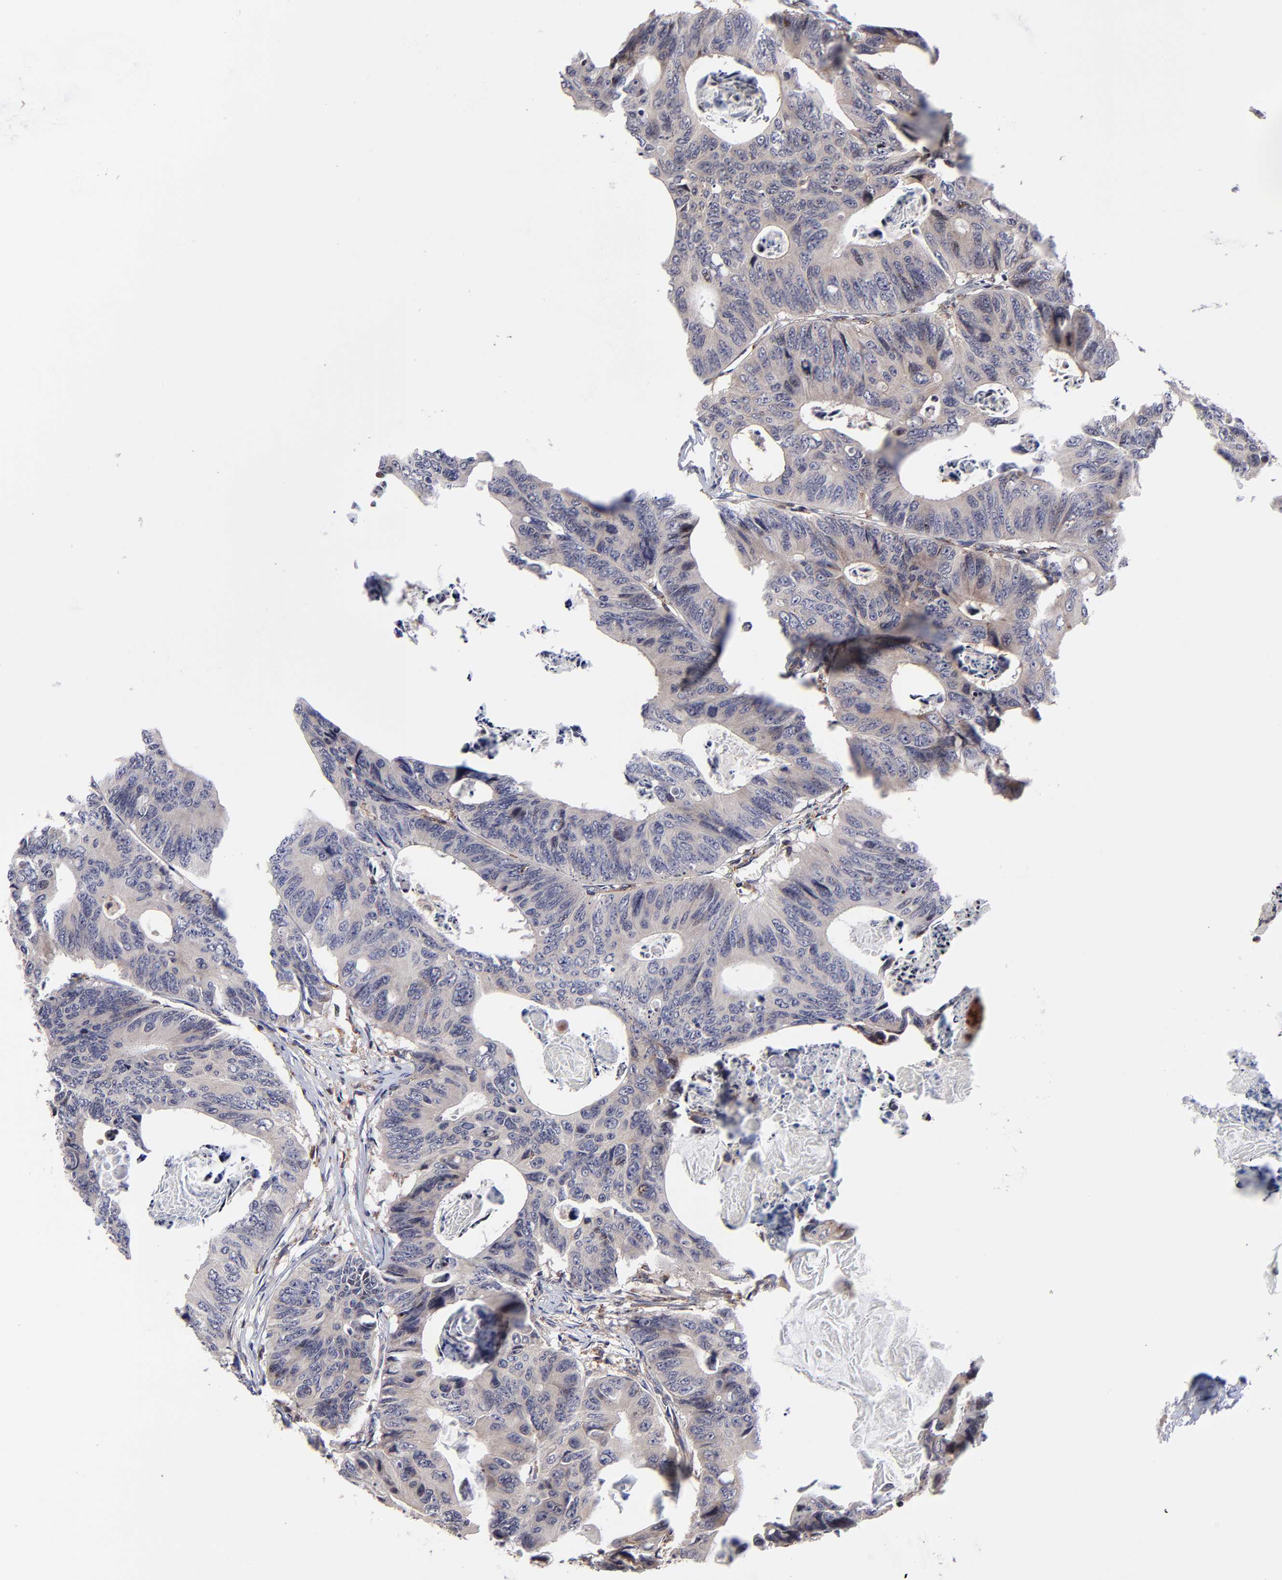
{"staining": {"intensity": "moderate", "quantity": ">75%", "location": "cytoplasmic/membranous"}, "tissue": "colorectal cancer", "cell_type": "Tumor cells", "image_type": "cancer", "snomed": [{"axis": "morphology", "description": "Adenocarcinoma, NOS"}, {"axis": "topography", "description": "Colon"}], "caption": "Protein analysis of colorectal adenocarcinoma tissue exhibits moderate cytoplasmic/membranous staining in about >75% of tumor cells.", "gene": "UBE2L6", "patient": {"sex": "female", "age": 55}}